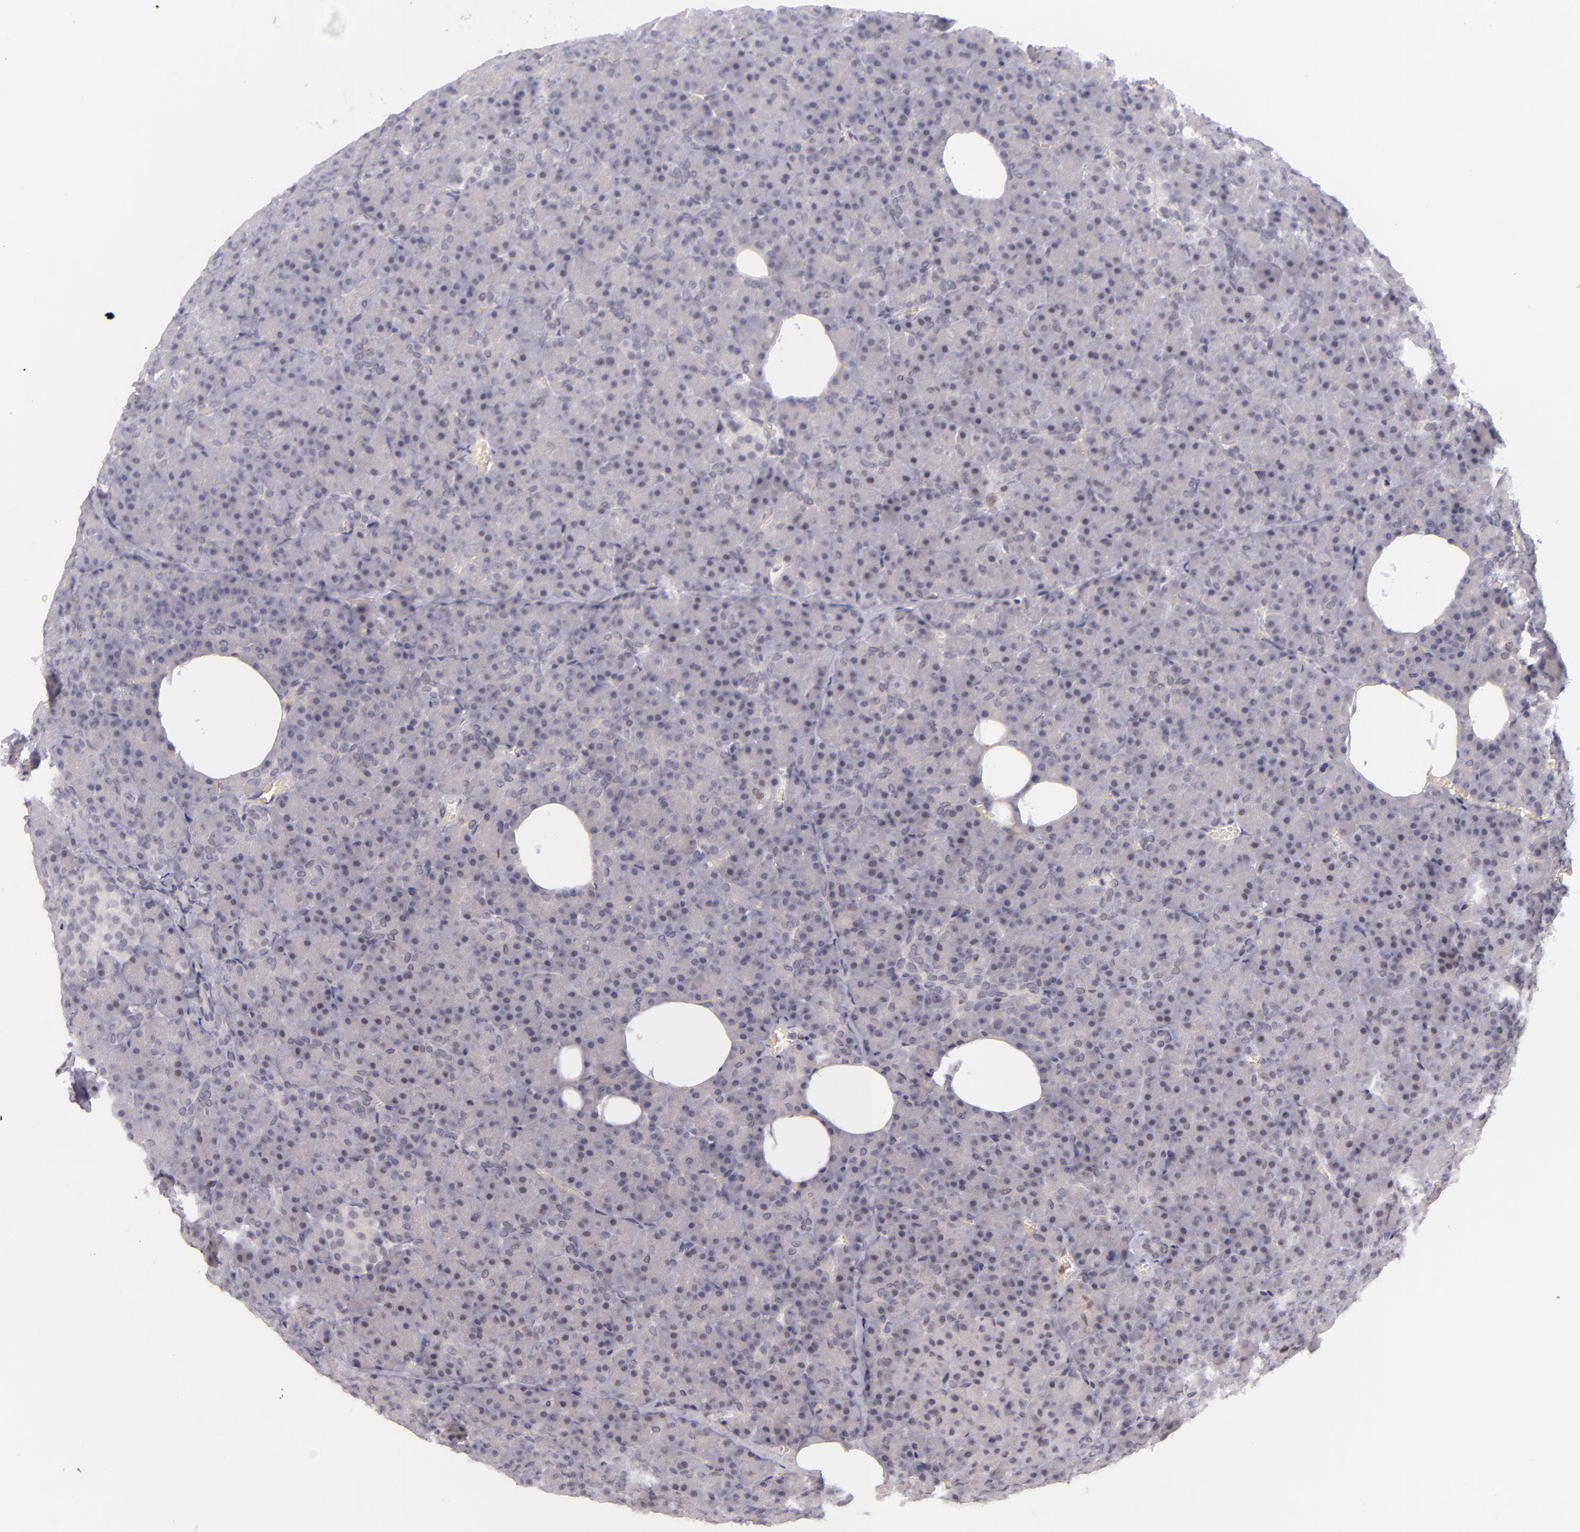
{"staining": {"intensity": "negative", "quantity": "none", "location": "none"}, "tissue": "pancreas", "cell_type": "Exocrine glandular cells", "image_type": "normal", "snomed": [{"axis": "morphology", "description": "Normal tissue, NOS"}, {"axis": "topography", "description": "Pancreas"}], "caption": "DAB immunohistochemical staining of normal pancreas reveals no significant positivity in exocrine glandular cells.", "gene": "BCL3", "patient": {"sex": "female", "age": 35}}